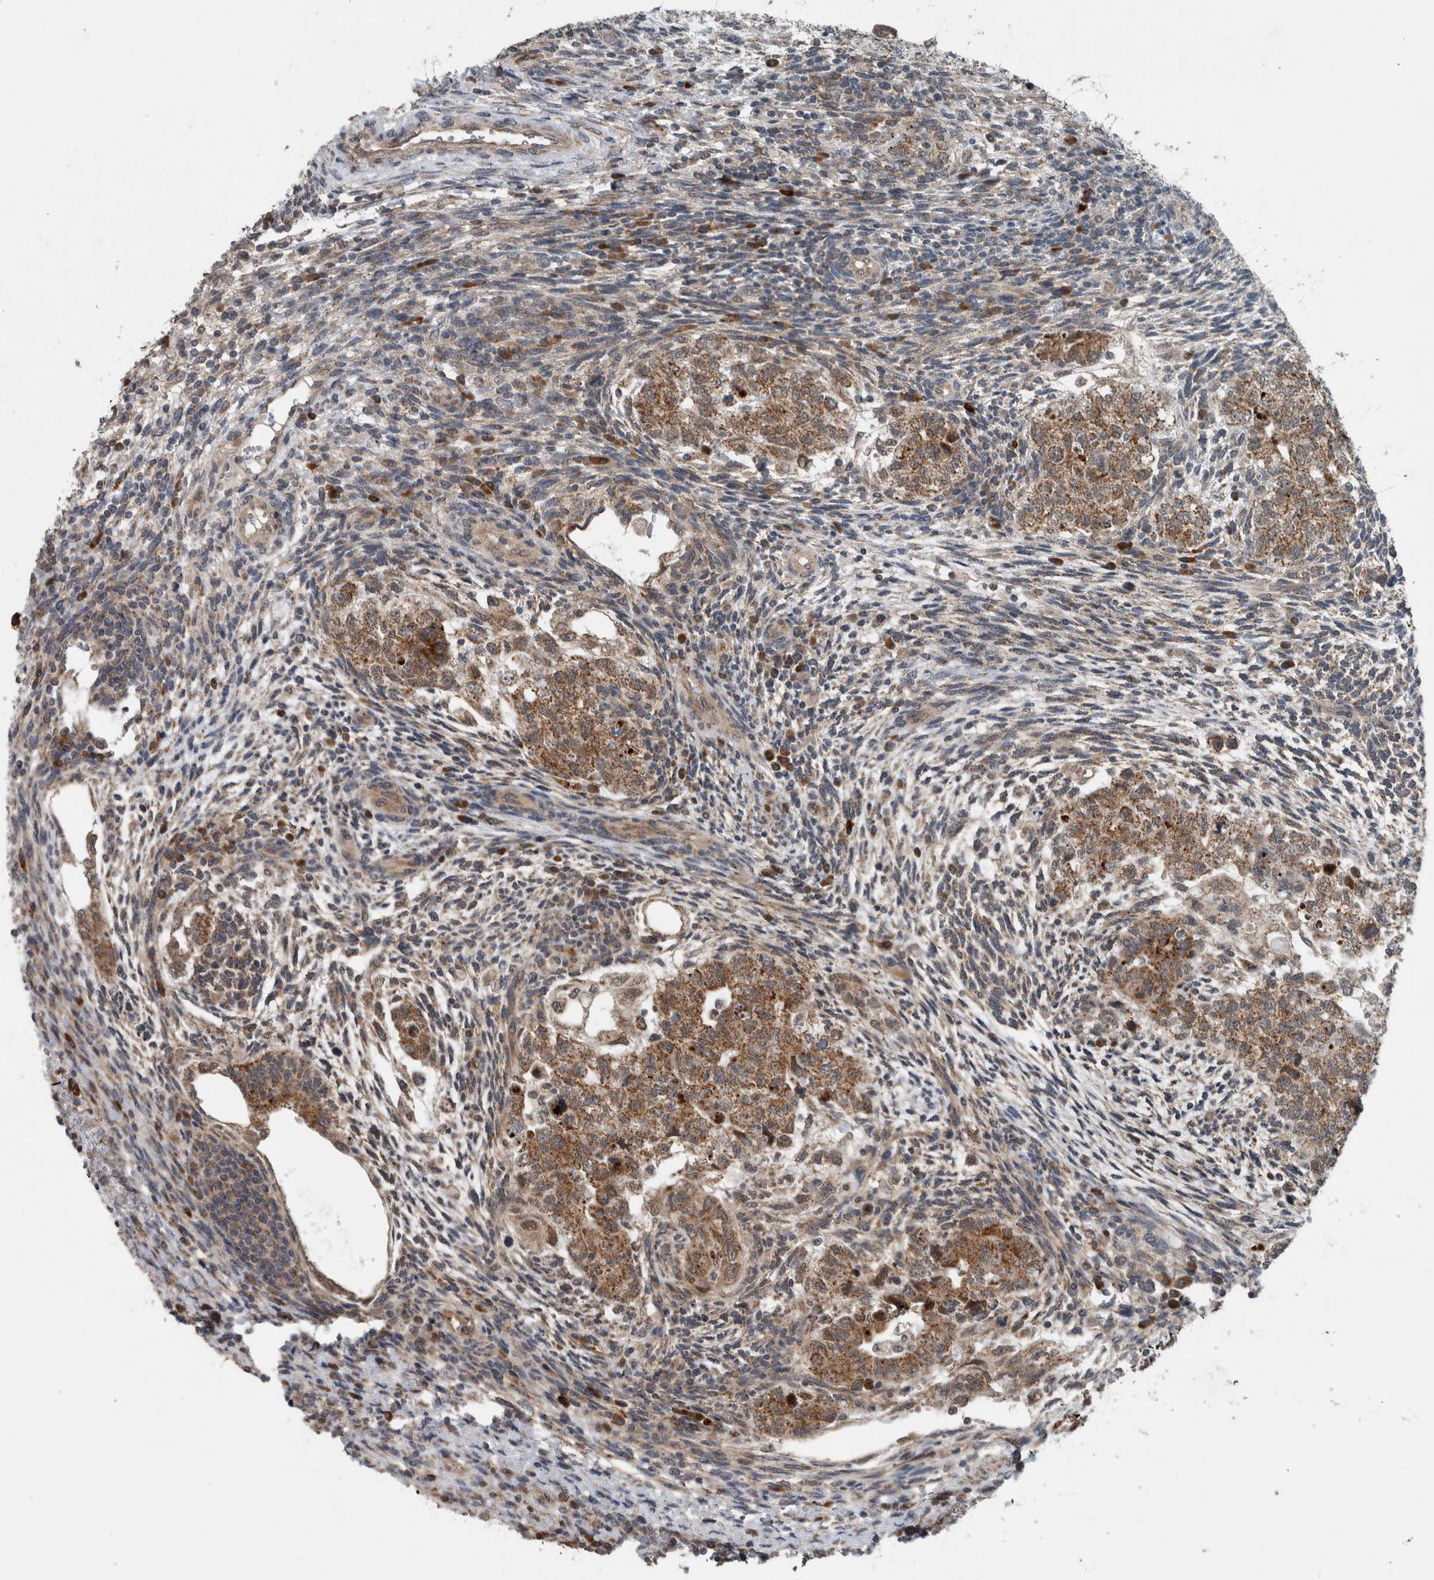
{"staining": {"intensity": "moderate", "quantity": ">75%", "location": "cytoplasmic/membranous"}, "tissue": "testis cancer", "cell_type": "Tumor cells", "image_type": "cancer", "snomed": [{"axis": "morphology", "description": "Normal tissue, NOS"}, {"axis": "morphology", "description": "Carcinoma, Embryonal, NOS"}, {"axis": "topography", "description": "Testis"}], "caption": "Human testis embryonal carcinoma stained for a protein (brown) shows moderate cytoplasmic/membranous positive staining in approximately >75% of tumor cells.", "gene": "GBA2", "patient": {"sex": "male", "age": 36}}